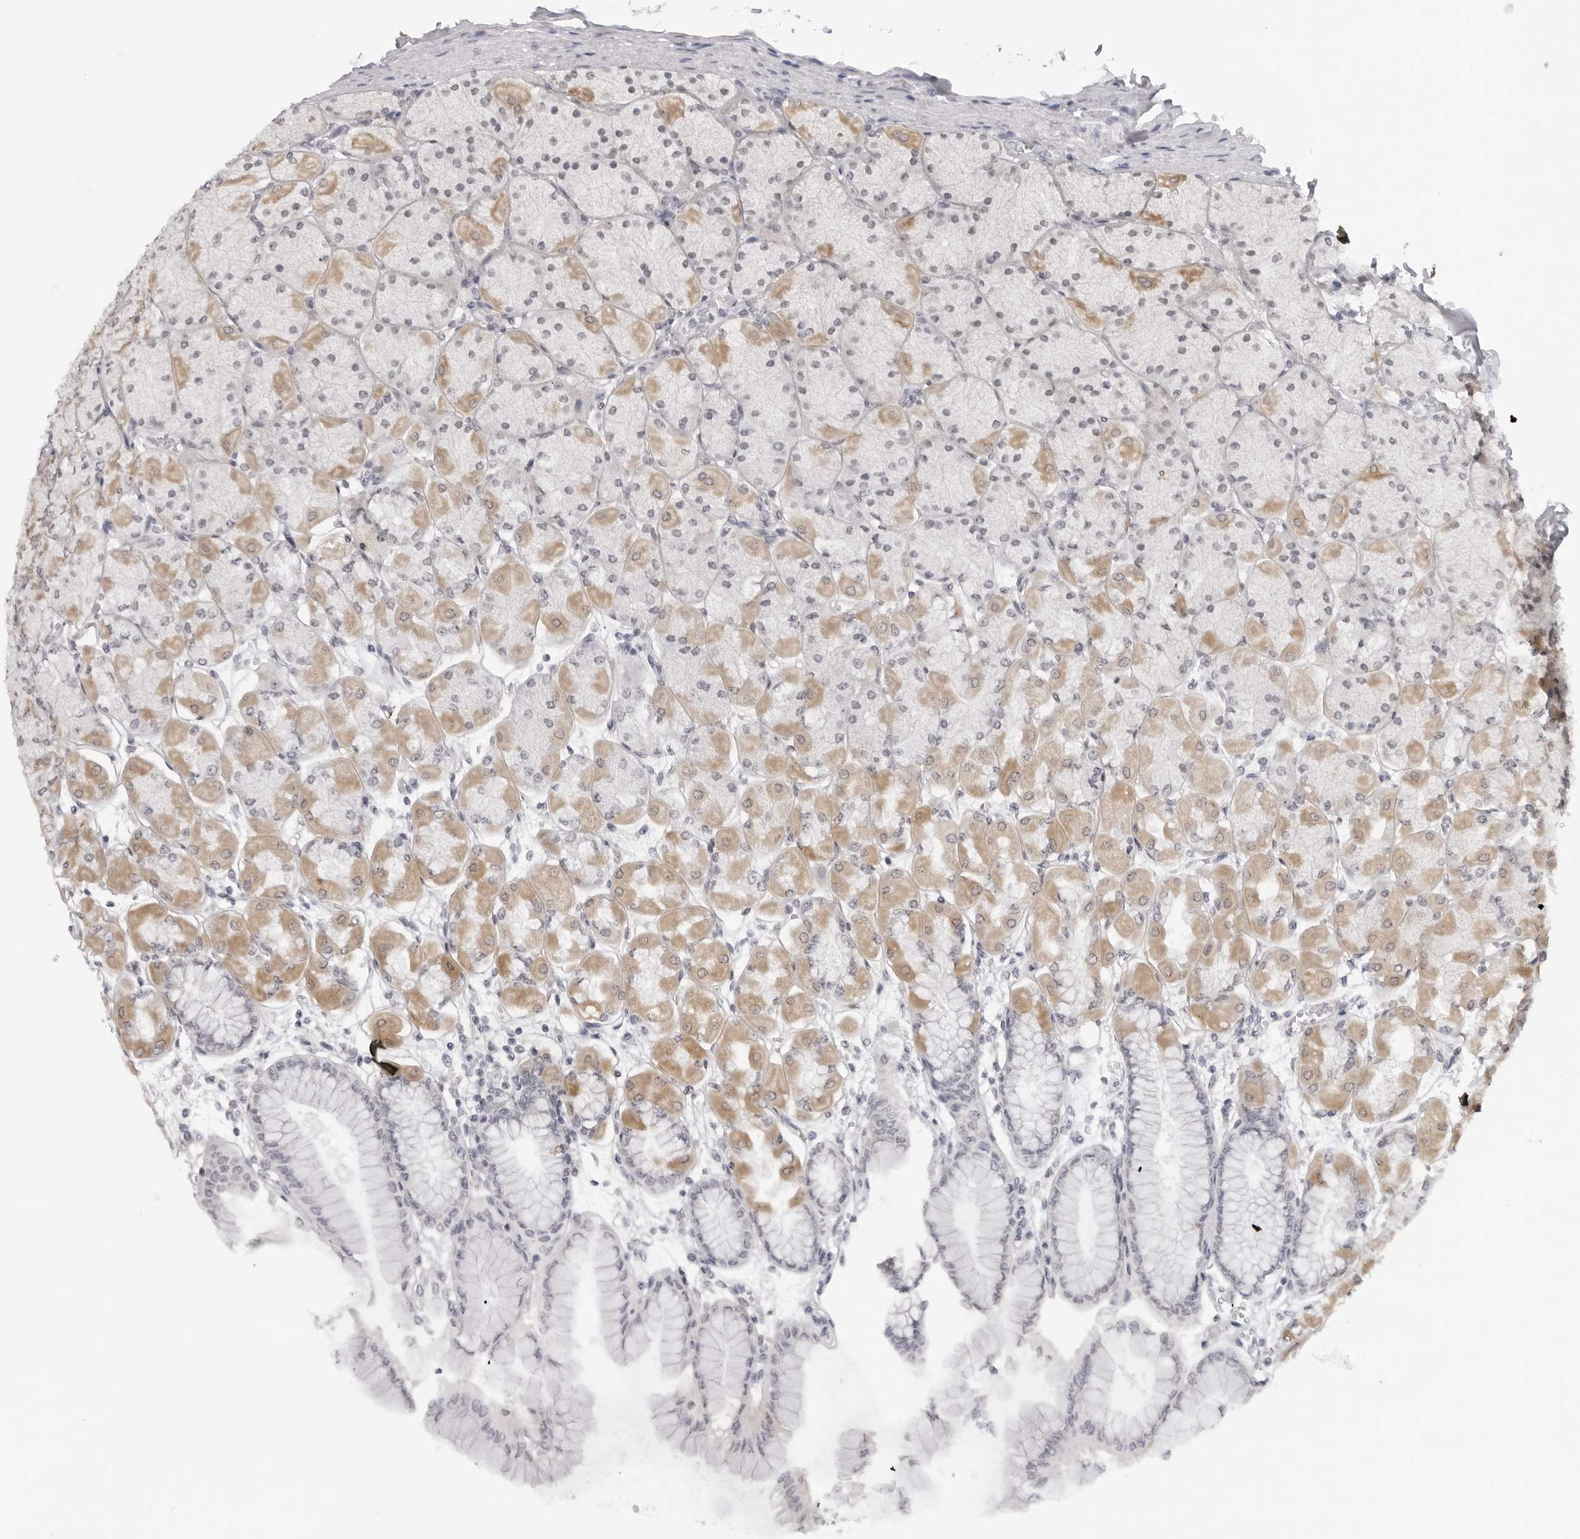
{"staining": {"intensity": "moderate", "quantity": "<25%", "location": "cytoplasmic/membranous"}, "tissue": "stomach", "cell_type": "Glandular cells", "image_type": "normal", "snomed": [{"axis": "morphology", "description": "Normal tissue, NOS"}, {"axis": "topography", "description": "Stomach, upper"}], "caption": "IHC photomicrograph of unremarkable human stomach stained for a protein (brown), which exhibits low levels of moderate cytoplasmic/membranous positivity in about <25% of glandular cells.", "gene": "ACP6", "patient": {"sex": "female", "age": 56}}